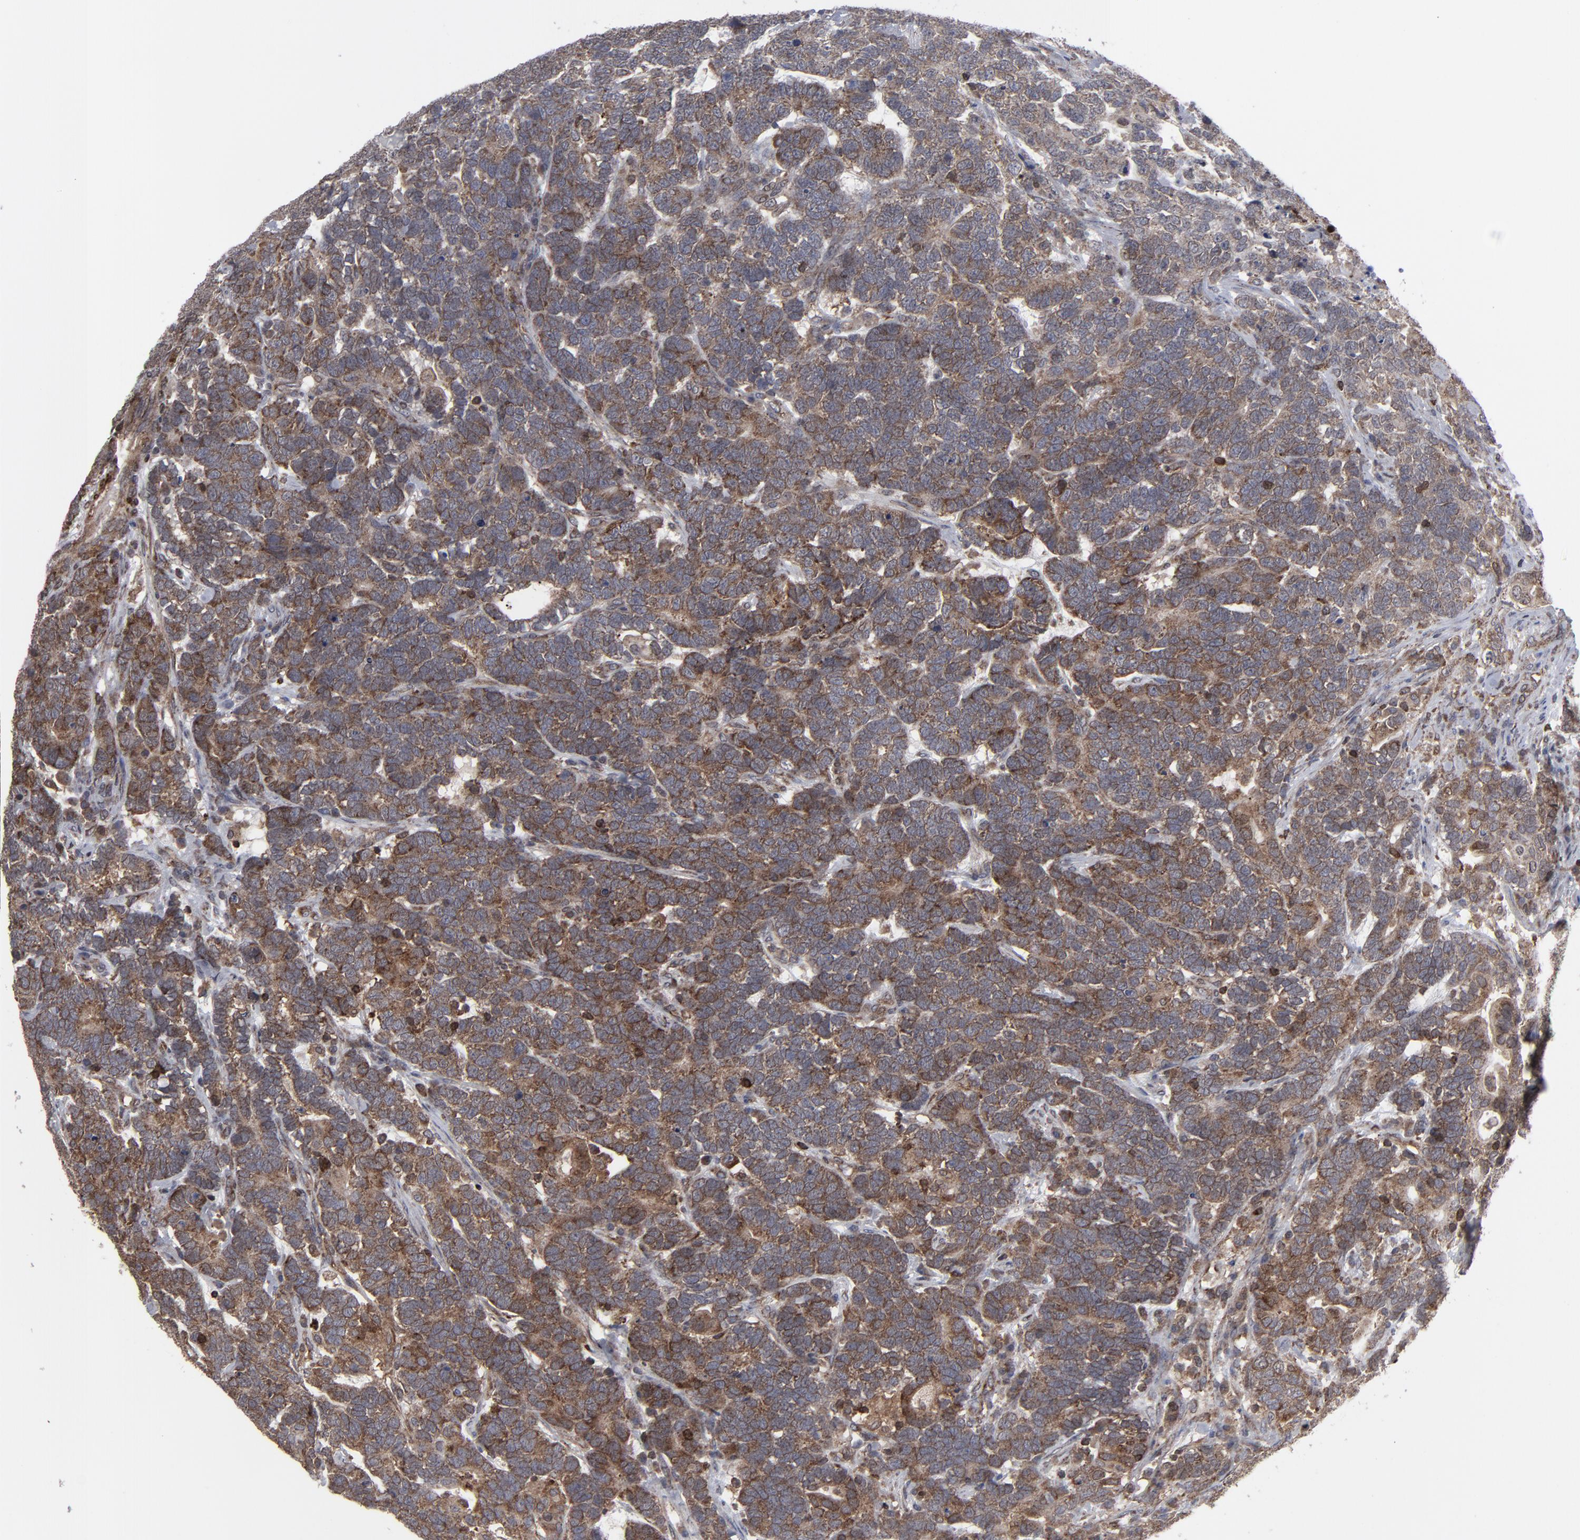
{"staining": {"intensity": "moderate", "quantity": ">75%", "location": "cytoplasmic/membranous,nuclear"}, "tissue": "testis cancer", "cell_type": "Tumor cells", "image_type": "cancer", "snomed": [{"axis": "morphology", "description": "Carcinoma, Embryonal, NOS"}, {"axis": "topography", "description": "Testis"}], "caption": "The photomicrograph exhibits immunohistochemical staining of testis embryonal carcinoma. There is moderate cytoplasmic/membranous and nuclear expression is identified in about >75% of tumor cells. (brown staining indicates protein expression, while blue staining denotes nuclei).", "gene": "KIAA2026", "patient": {"sex": "male", "age": 26}}